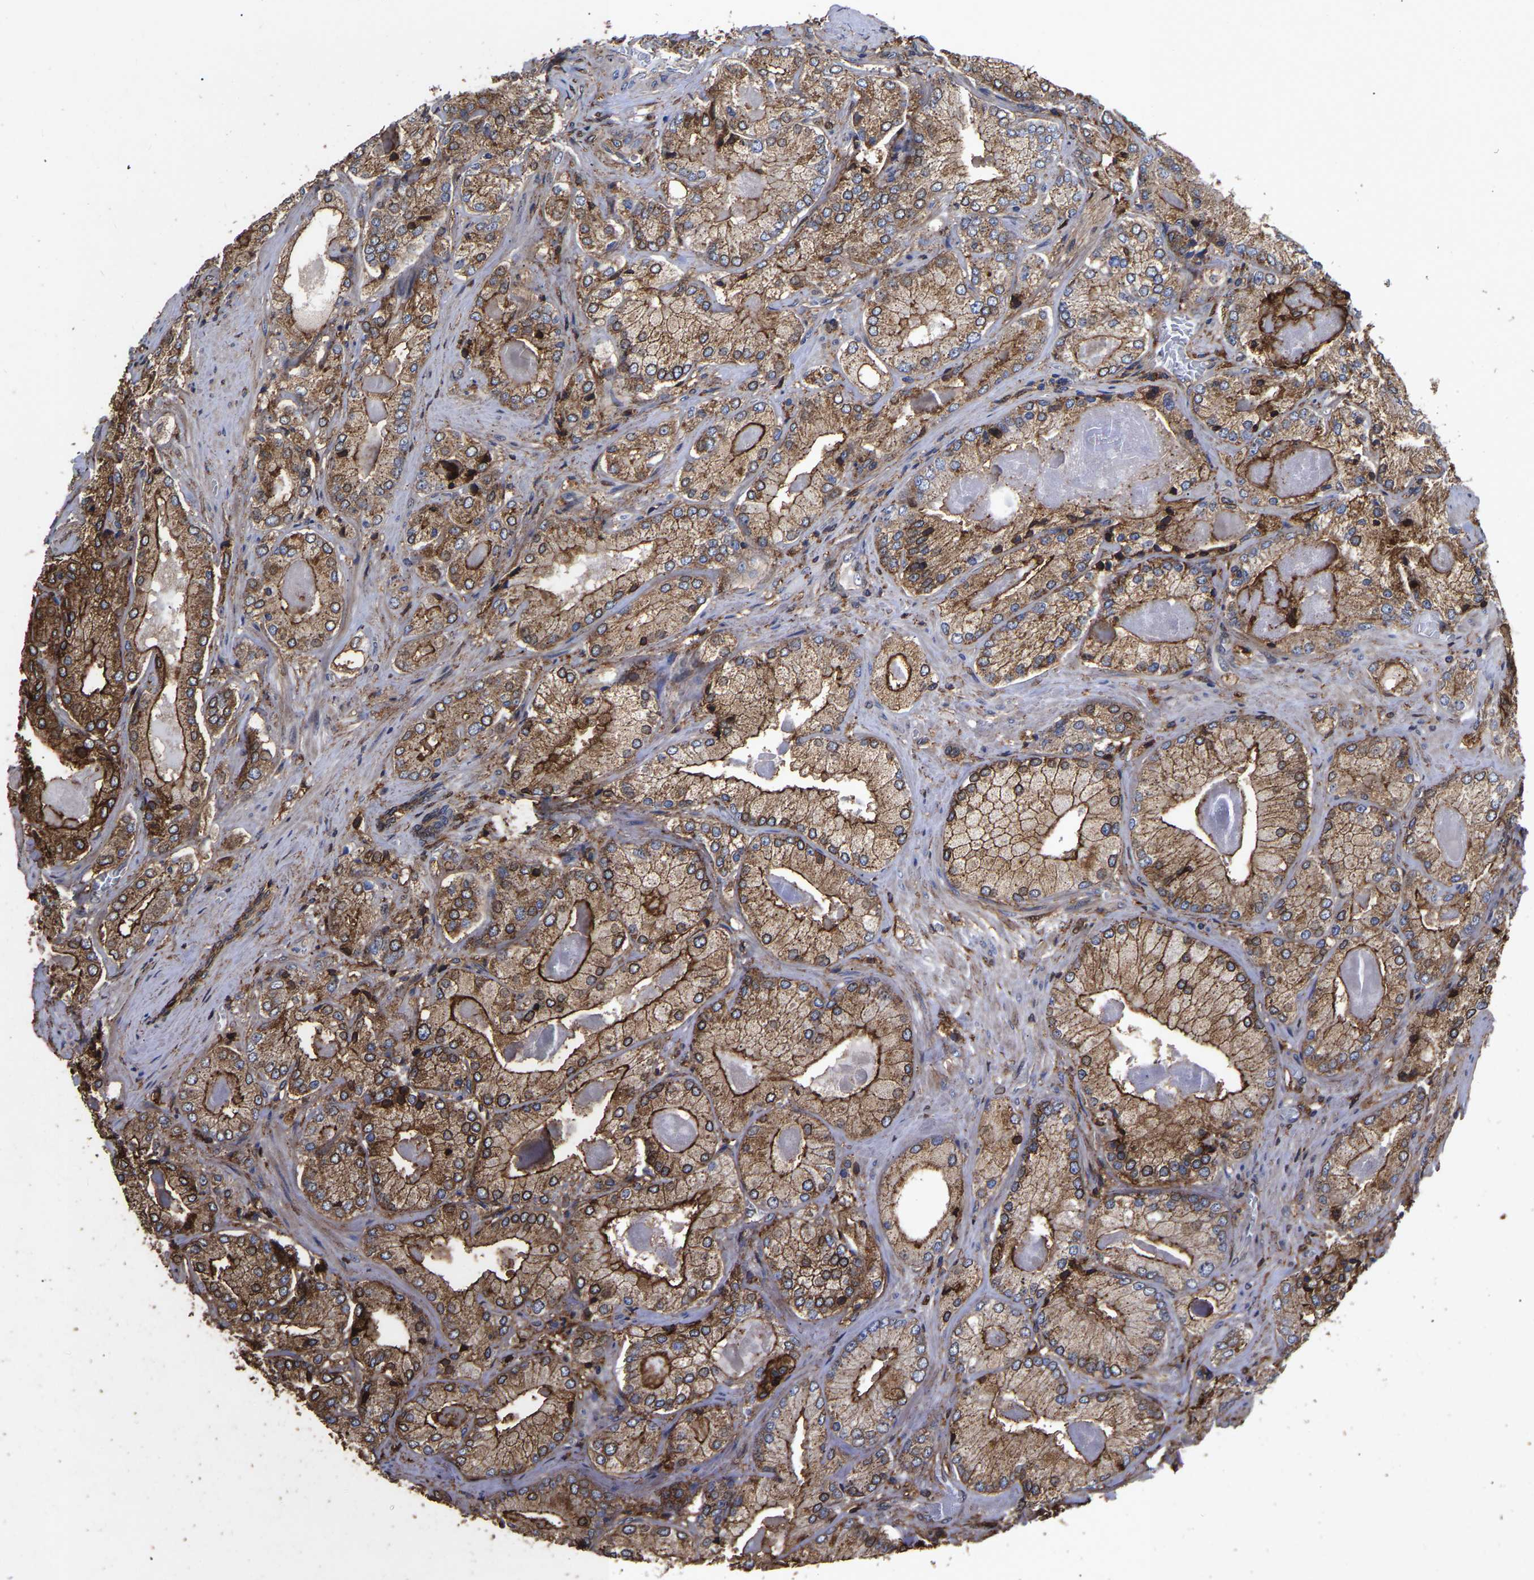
{"staining": {"intensity": "strong", "quantity": "25%-75%", "location": "cytoplasmic/membranous,nuclear"}, "tissue": "prostate cancer", "cell_type": "Tumor cells", "image_type": "cancer", "snomed": [{"axis": "morphology", "description": "Adenocarcinoma, Low grade"}, {"axis": "topography", "description": "Prostate"}], "caption": "Prostate cancer (adenocarcinoma (low-grade)) tissue exhibits strong cytoplasmic/membranous and nuclear expression in about 25%-75% of tumor cells, visualized by immunohistochemistry.", "gene": "LIF", "patient": {"sex": "male", "age": 65}}